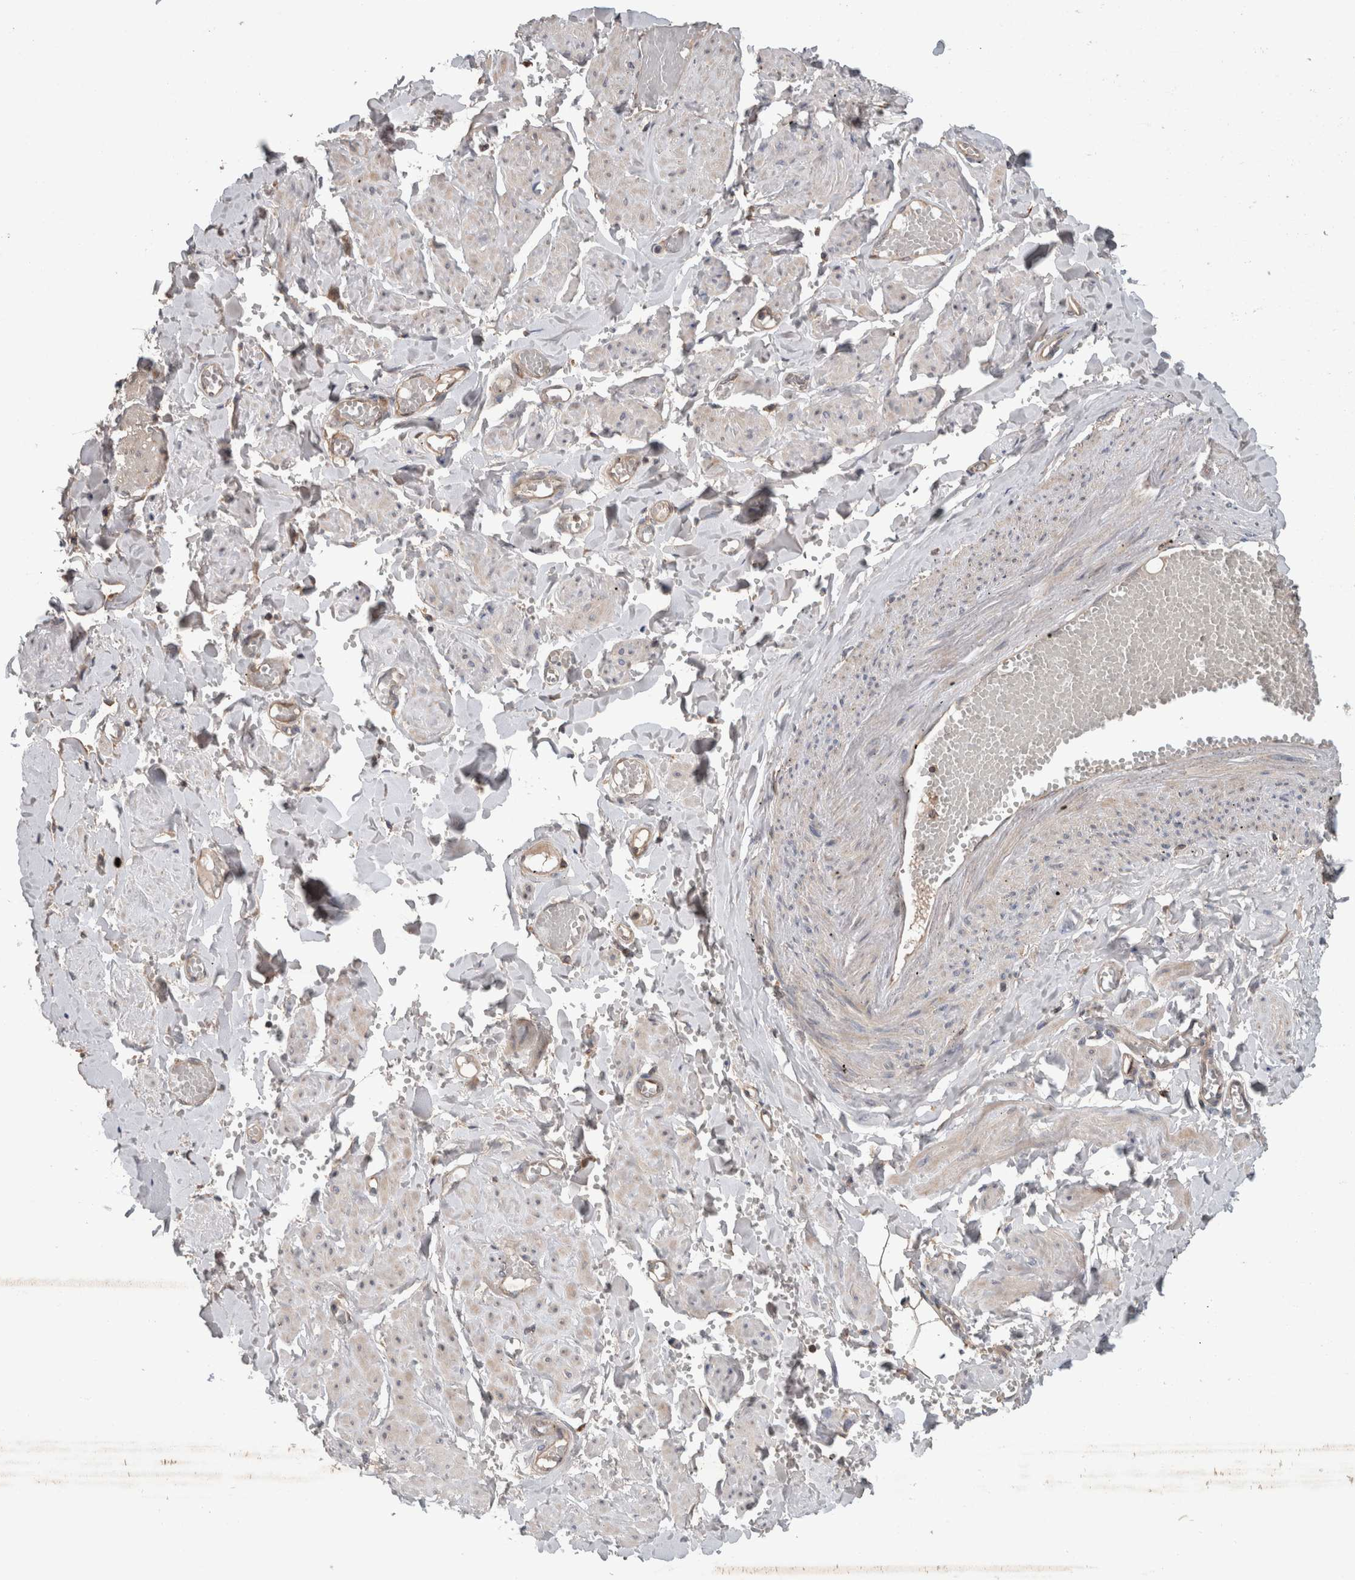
{"staining": {"intensity": "negative", "quantity": "none", "location": "none"}, "tissue": "adipose tissue", "cell_type": "Adipocytes", "image_type": "normal", "snomed": [{"axis": "morphology", "description": "Normal tissue, NOS"}, {"axis": "topography", "description": "Vascular tissue"}, {"axis": "topography", "description": "Fallopian tube"}, {"axis": "topography", "description": "Ovary"}], "caption": "Immunohistochemical staining of benign adipose tissue demonstrates no significant staining in adipocytes.", "gene": "TARBP1", "patient": {"sex": "female", "age": 67}}